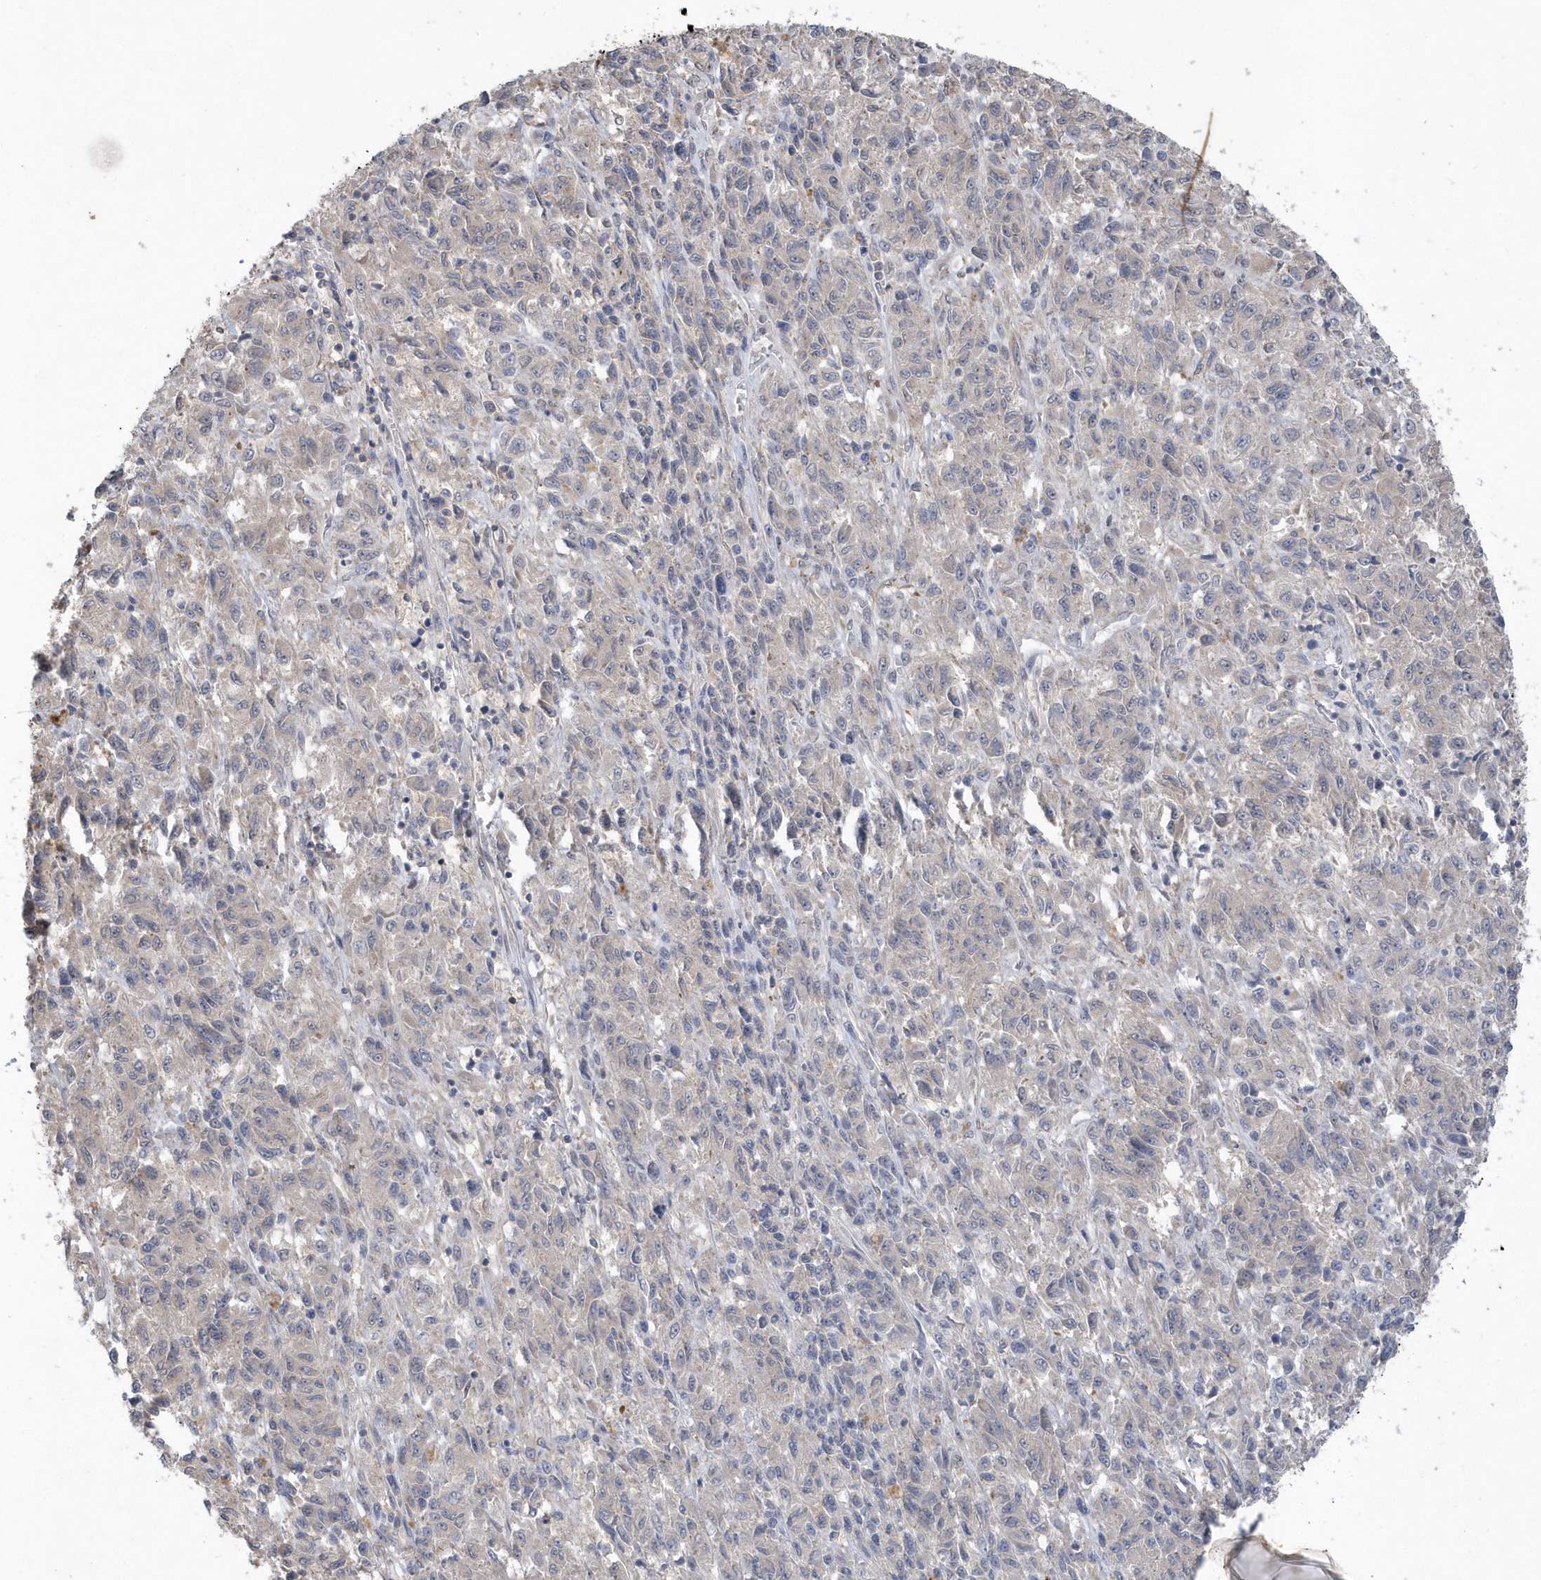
{"staining": {"intensity": "weak", "quantity": "<25%", "location": "cytoplasmic/membranous"}, "tissue": "melanoma", "cell_type": "Tumor cells", "image_type": "cancer", "snomed": [{"axis": "morphology", "description": "Malignant melanoma, Metastatic site"}, {"axis": "topography", "description": "Lung"}], "caption": "Melanoma stained for a protein using immunohistochemistry exhibits no positivity tumor cells.", "gene": "AKR7A2", "patient": {"sex": "male", "age": 64}}